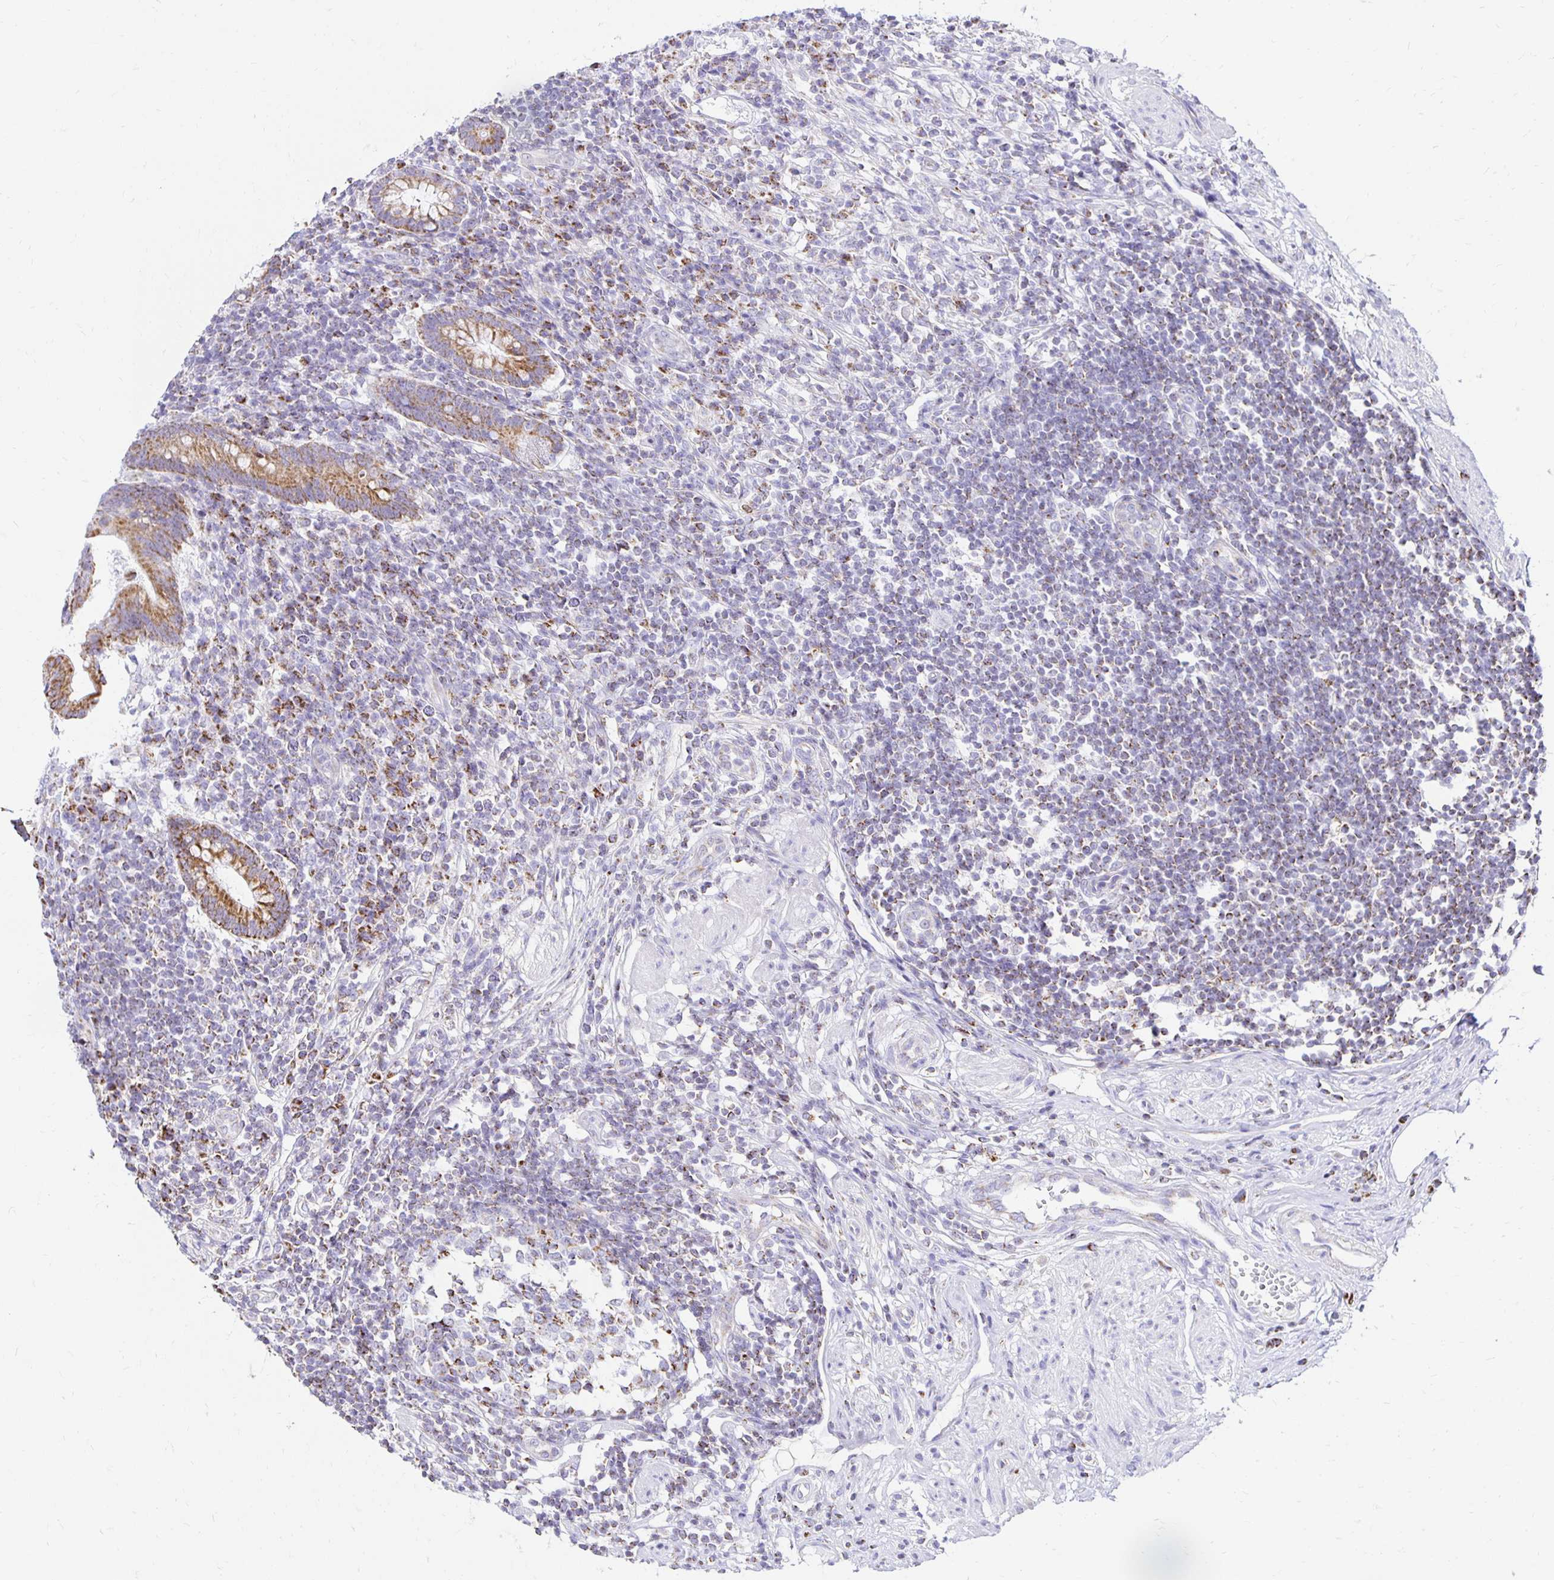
{"staining": {"intensity": "moderate", "quantity": ">75%", "location": "cytoplasmic/membranous"}, "tissue": "appendix", "cell_type": "Glandular cells", "image_type": "normal", "snomed": [{"axis": "morphology", "description": "Normal tissue, NOS"}, {"axis": "topography", "description": "Appendix"}], "caption": "Immunohistochemistry (IHC) micrograph of normal appendix stained for a protein (brown), which shows medium levels of moderate cytoplasmic/membranous staining in approximately >75% of glandular cells.", "gene": "PLAAT2", "patient": {"sex": "female", "age": 56}}